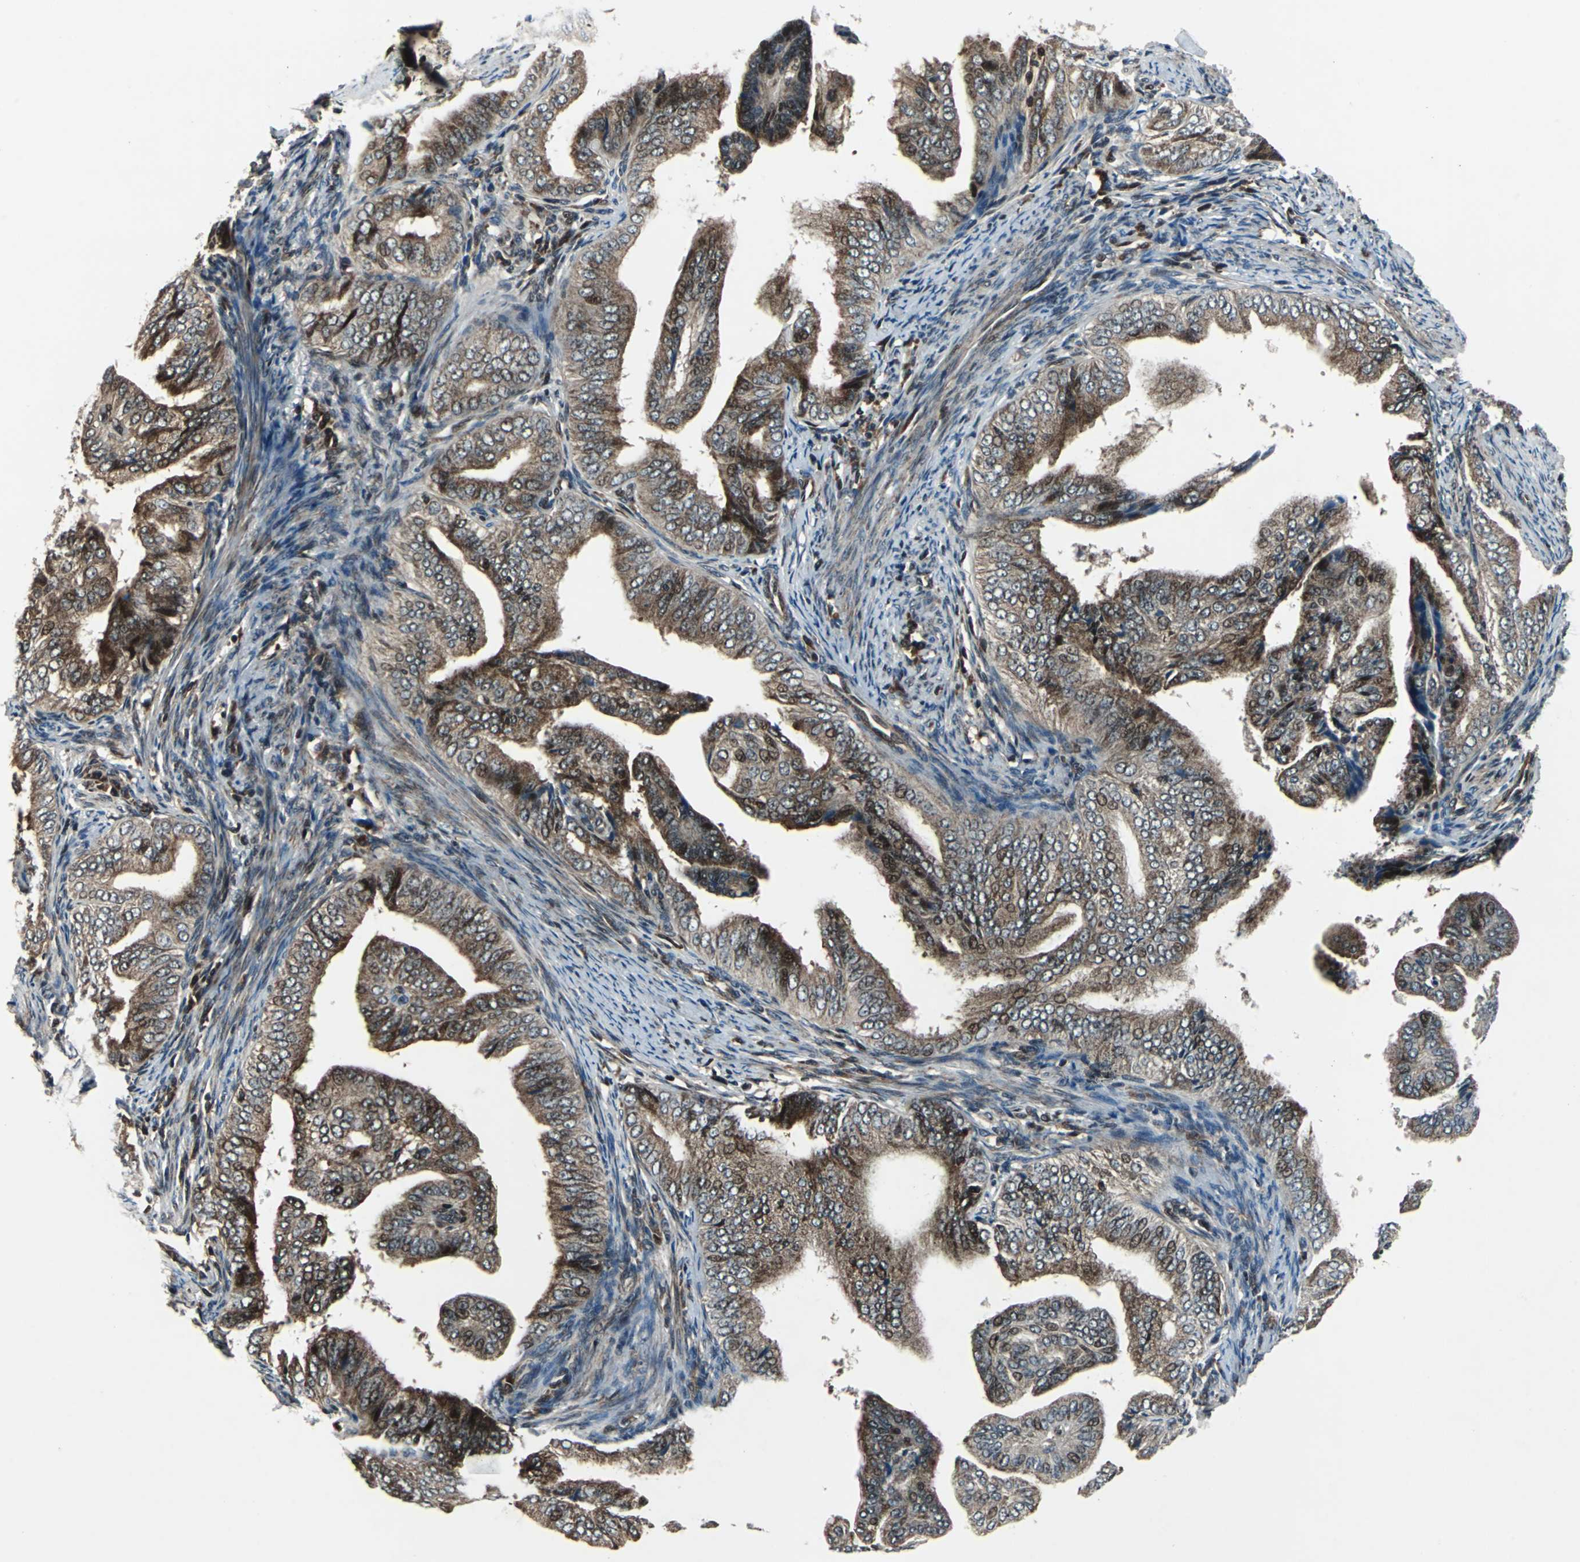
{"staining": {"intensity": "strong", "quantity": ">75%", "location": "cytoplasmic/membranous,nuclear"}, "tissue": "endometrial cancer", "cell_type": "Tumor cells", "image_type": "cancer", "snomed": [{"axis": "morphology", "description": "Adenocarcinoma, NOS"}, {"axis": "topography", "description": "Endometrium"}], "caption": "High-magnification brightfield microscopy of adenocarcinoma (endometrial) stained with DAB (brown) and counterstained with hematoxylin (blue). tumor cells exhibit strong cytoplasmic/membranous and nuclear expression is present in approximately>75% of cells. The staining was performed using DAB, with brown indicating positive protein expression. Nuclei are stained blue with hematoxylin.", "gene": "AATF", "patient": {"sex": "female", "age": 58}}